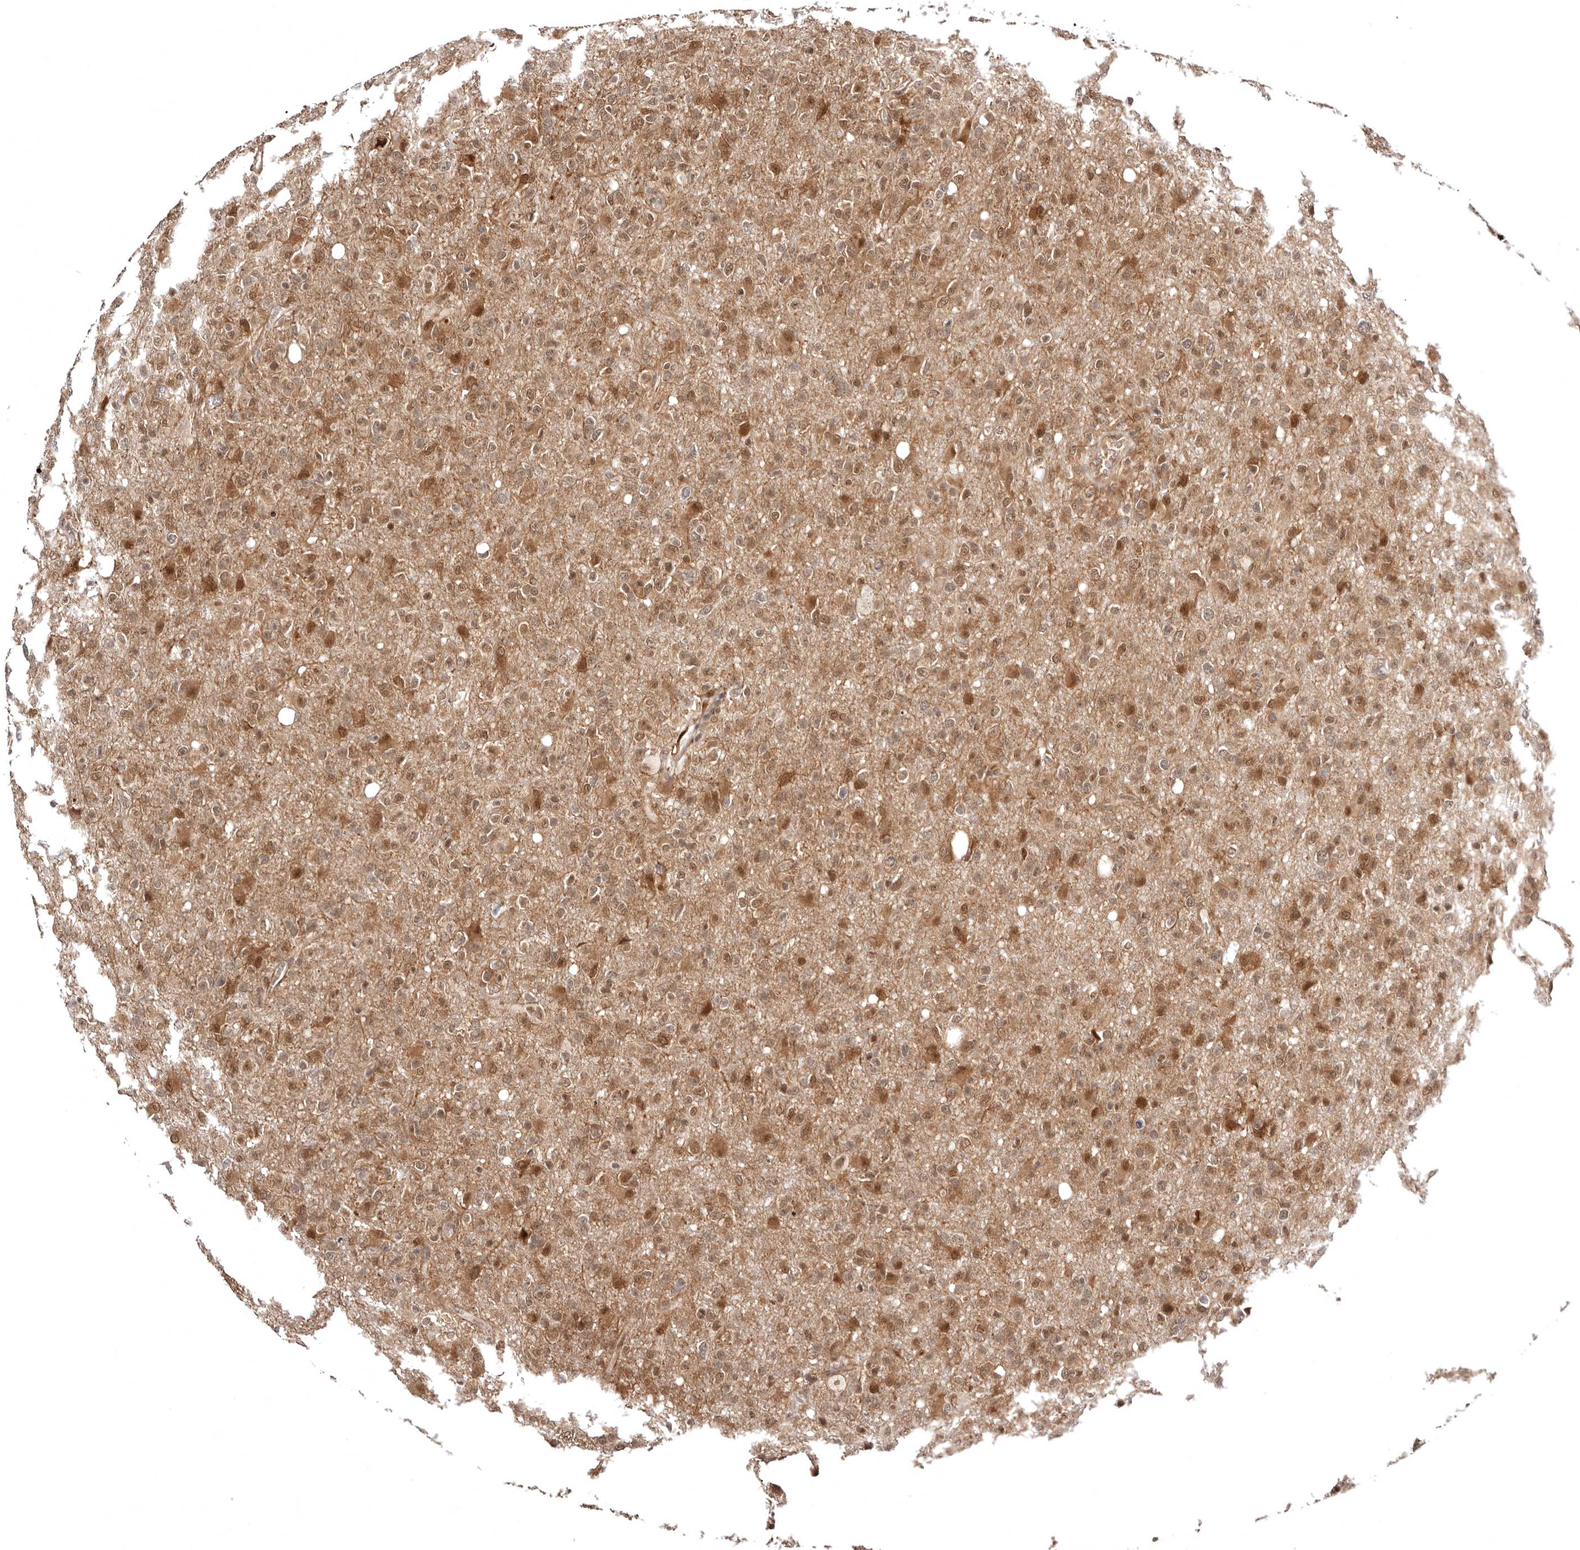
{"staining": {"intensity": "moderate", "quantity": ">75%", "location": "cytoplasmic/membranous,nuclear"}, "tissue": "glioma", "cell_type": "Tumor cells", "image_type": "cancer", "snomed": [{"axis": "morphology", "description": "Glioma, malignant, High grade"}, {"axis": "topography", "description": "Brain"}], "caption": "Protein analysis of high-grade glioma (malignant) tissue reveals moderate cytoplasmic/membranous and nuclear expression in approximately >75% of tumor cells.", "gene": "MED8", "patient": {"sex": "female", "age": 57}}